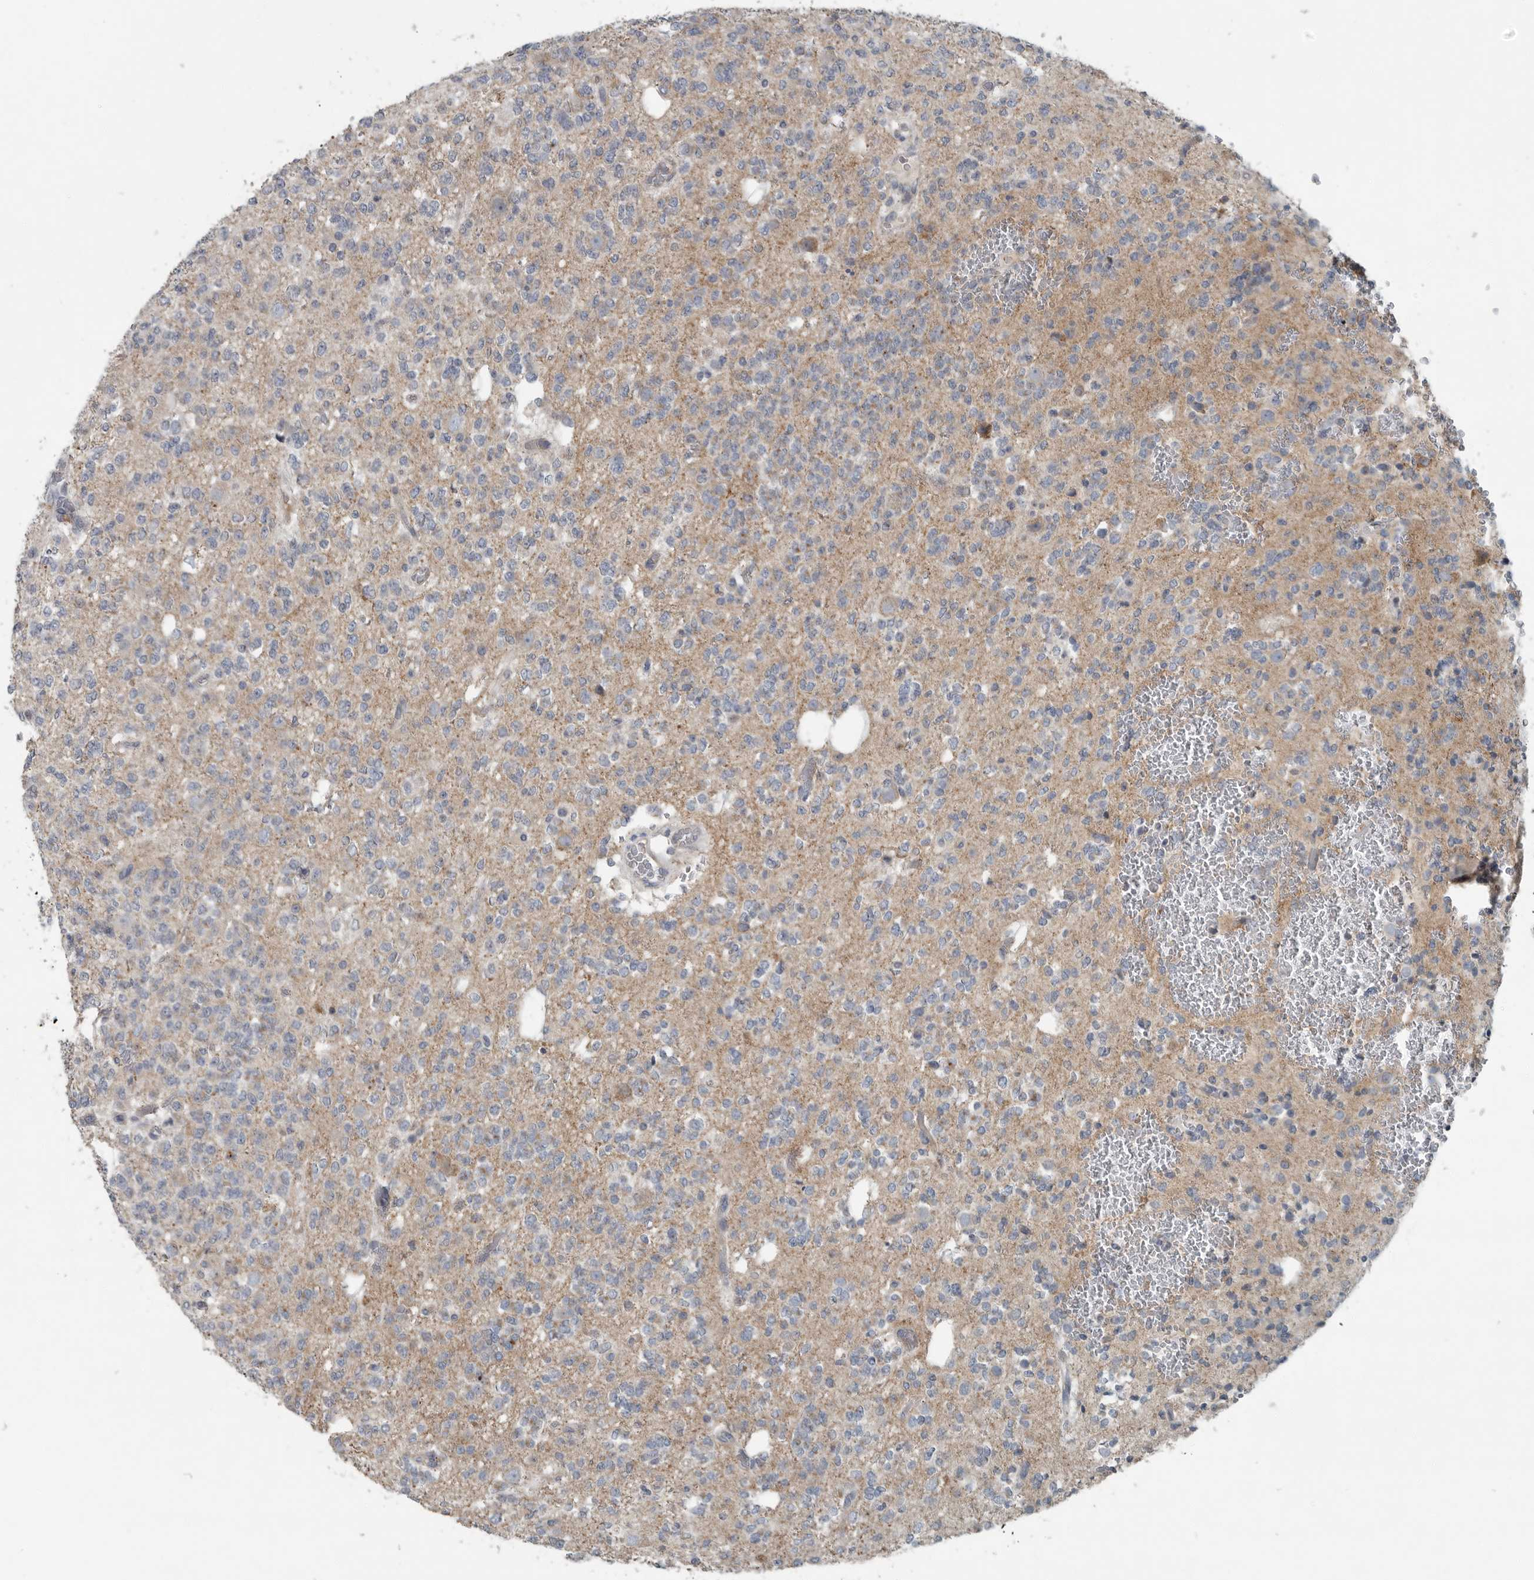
{"staining": {"intensity": "negative", "quantity": "none", "location": "none"}, "tissue": "glioma", "cell_type": "Tumor cells", "image_type": "cancer", "snomed": [{"axis": "morphology", "description": "Glioma, malignant, Low grade"}, {"axis": "topography", "description": "Brain"}], "caption": "The micrograph reveals no staining of tumor cells in glioma.", "gene": "MPP3", "patient": {"sex": "male", "age": 38}}